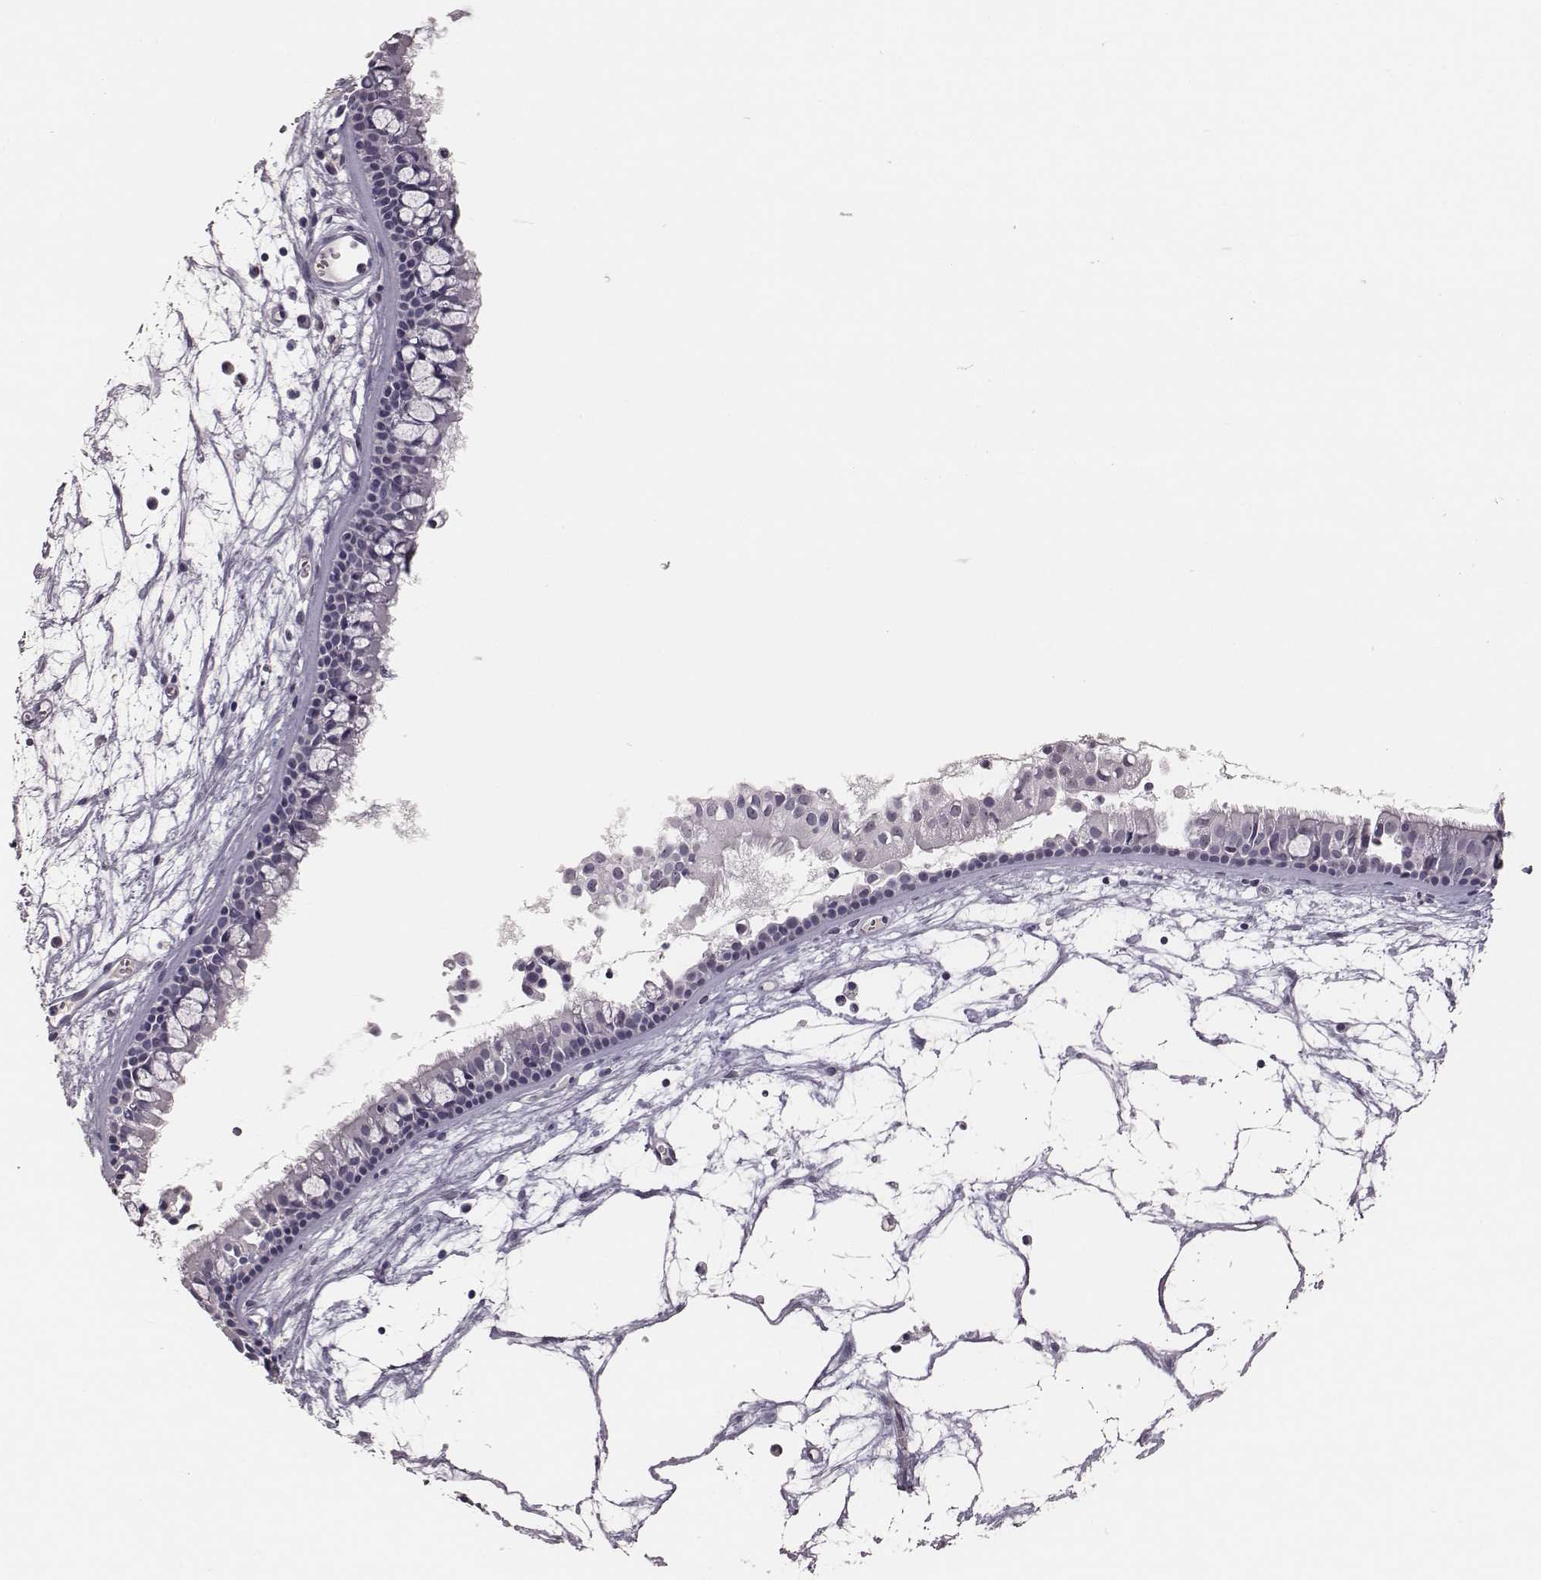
{"staining": {"intensity": "negative", "quantity": "none", "location": "none"}, "tissue": "nasopharynx", "cell_type": "Respiratory epithelial cells", "image_type": "normal", "snomed": [{"axis": "morphology", "description": "Normal tissue, NOS"}, {"axis": "topography", "description": "Nasopharynx"}], "caption": "DAB (3,3'-diaminobenzidine) immunohistochemical staining of unremarkable human nasopharynx exhibits no significant staining in respiratory epithelial cells. Nuclei are stained in blue.", "gene": "NIFK", "patient": {"sex": "female", "age": 68}}